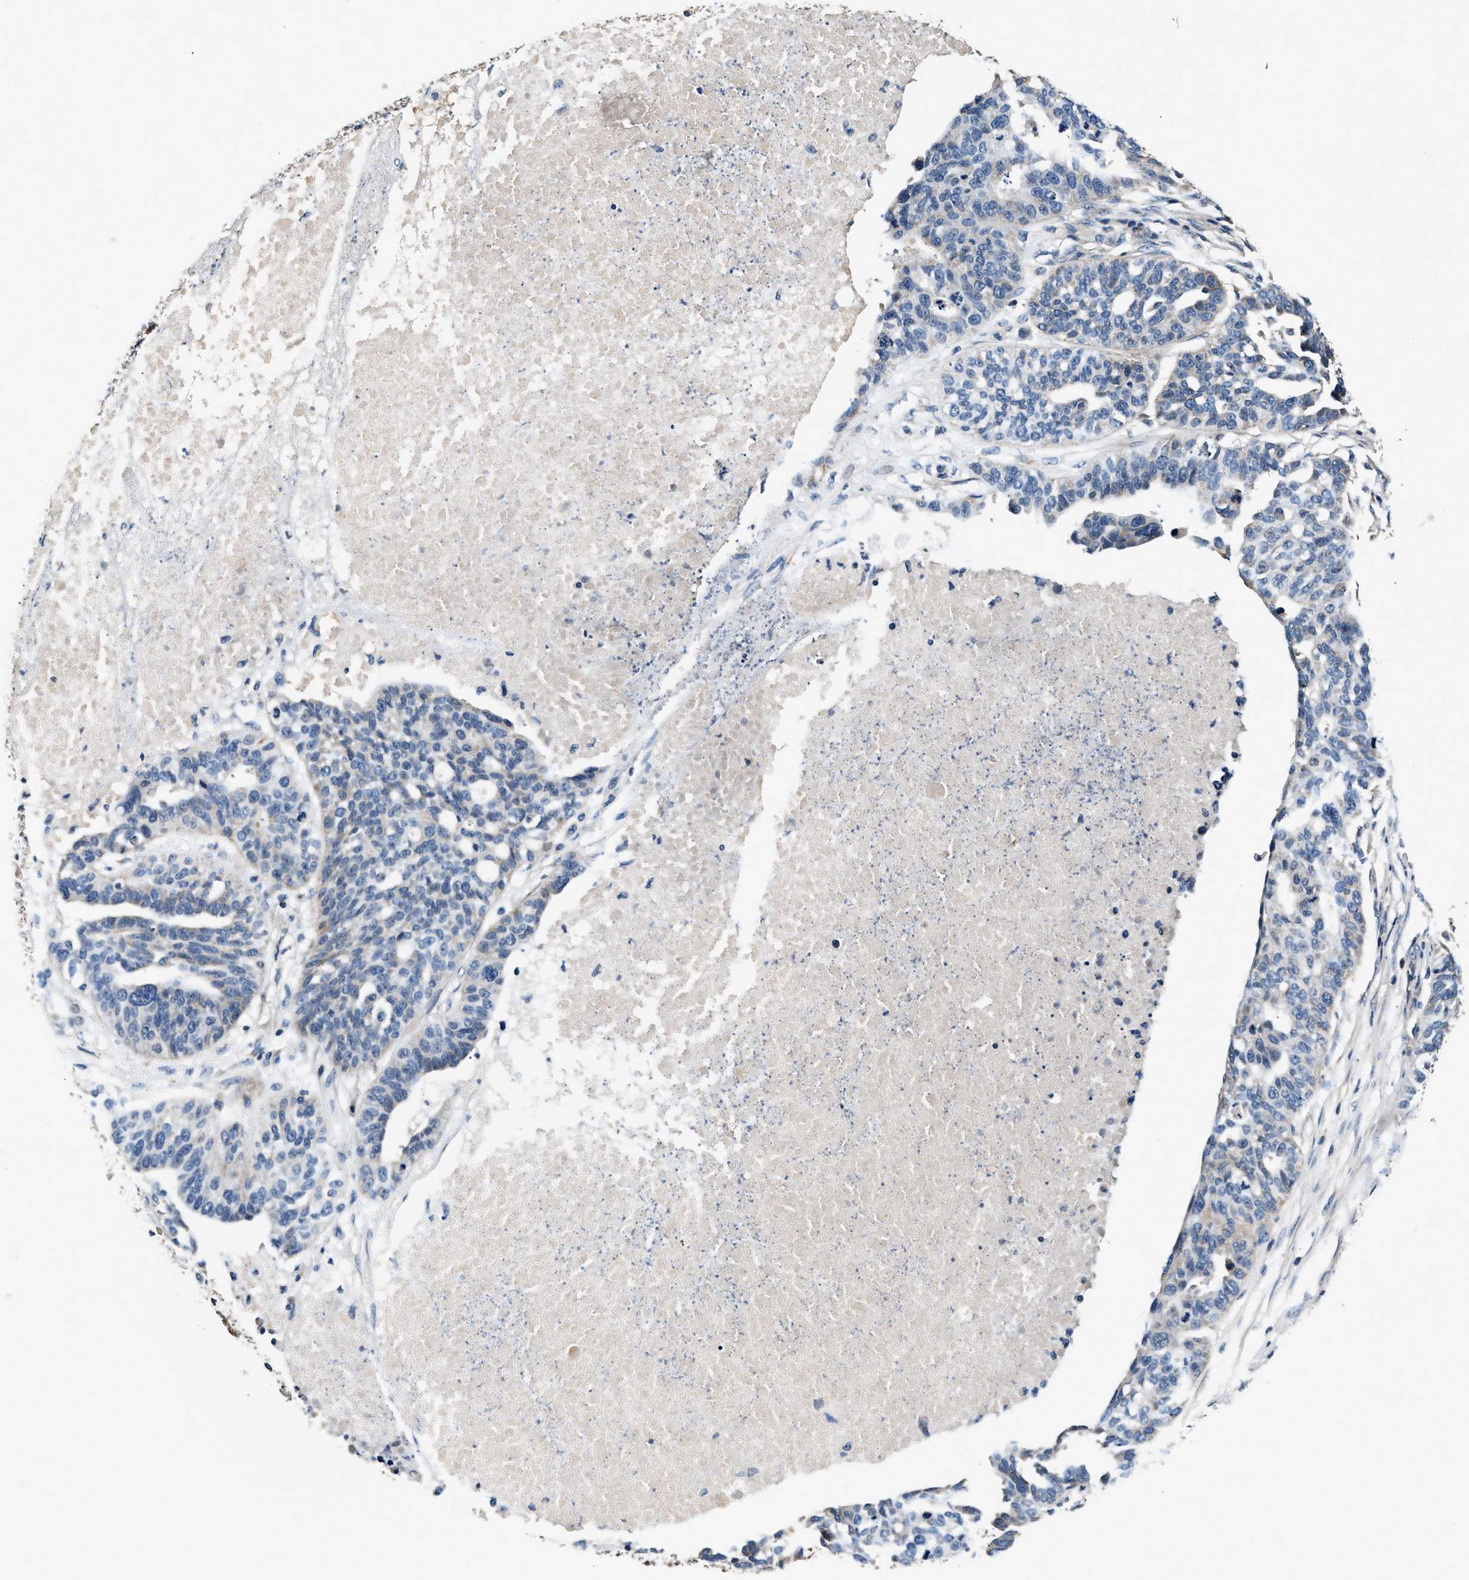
{"staining": {"intensity": "negative", "quantity": "none", "location": "none"}, "tissue": "ovarian cancer", "cell_type": "Tumor cells", "image_type": "cancer", "snomed": [{"axis": "morphology", "description": "Cystadenocarcinoma, serous, NOS"}, {"axis": "topography", "description": "Ovary"}], "caption": "This photomicrograph is of ovarian cancer (serous cystadenocarcinoma) stained with immunohistochemistry to label a protein in brown with the nuclei are counter-stained blue. There is no positivity in tumor cells. (DAB (3,3'-diaminobenzidine) immunohistochemistry, high magnification).", "gene": "IMMT", "patient": {"sex": "female", "age": 59}}